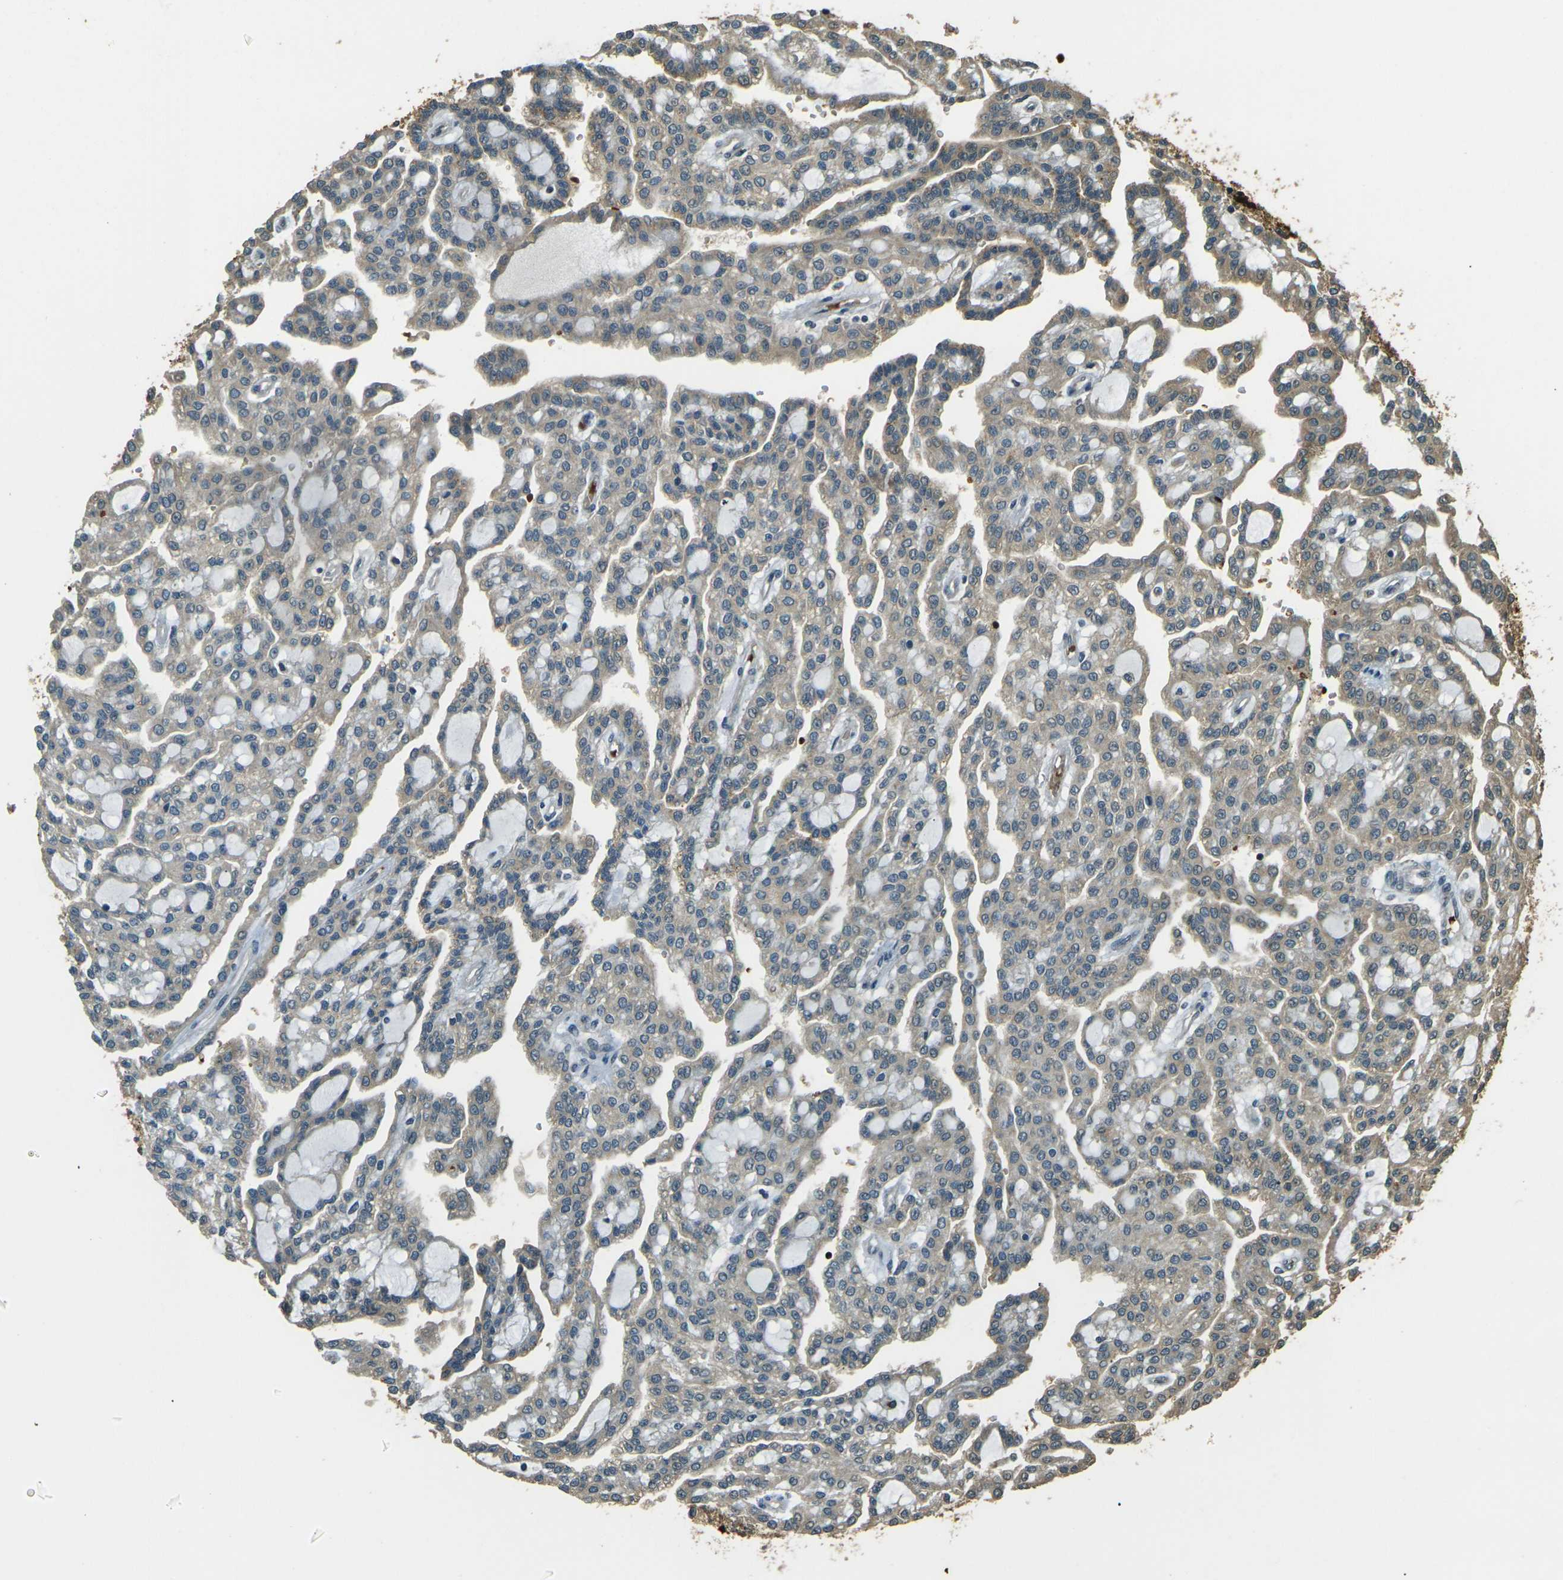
{"staining": {"intensity": "weak", "quantity": ">75%", "location": "cytoplasmic/membranous"}, "tissue": "renal cancer", "cell_type": "Tumor cells", "image_type": "cancer", "snomed": [{"axis": "morphology", "description": "Adenocarcinoma, NOS"}, {"axis": "topography", "description": "Kidney"}], "caption": "A high-resolution micrograph shows immunohistochemistry staining of renal cancer (adenocarcinoma), which displays weak cytoplasmic/membranous positivity in approximately >75% of tumor cells.", "gene": "TOR1A", "patient": {"sex": "male", "age": 63}}